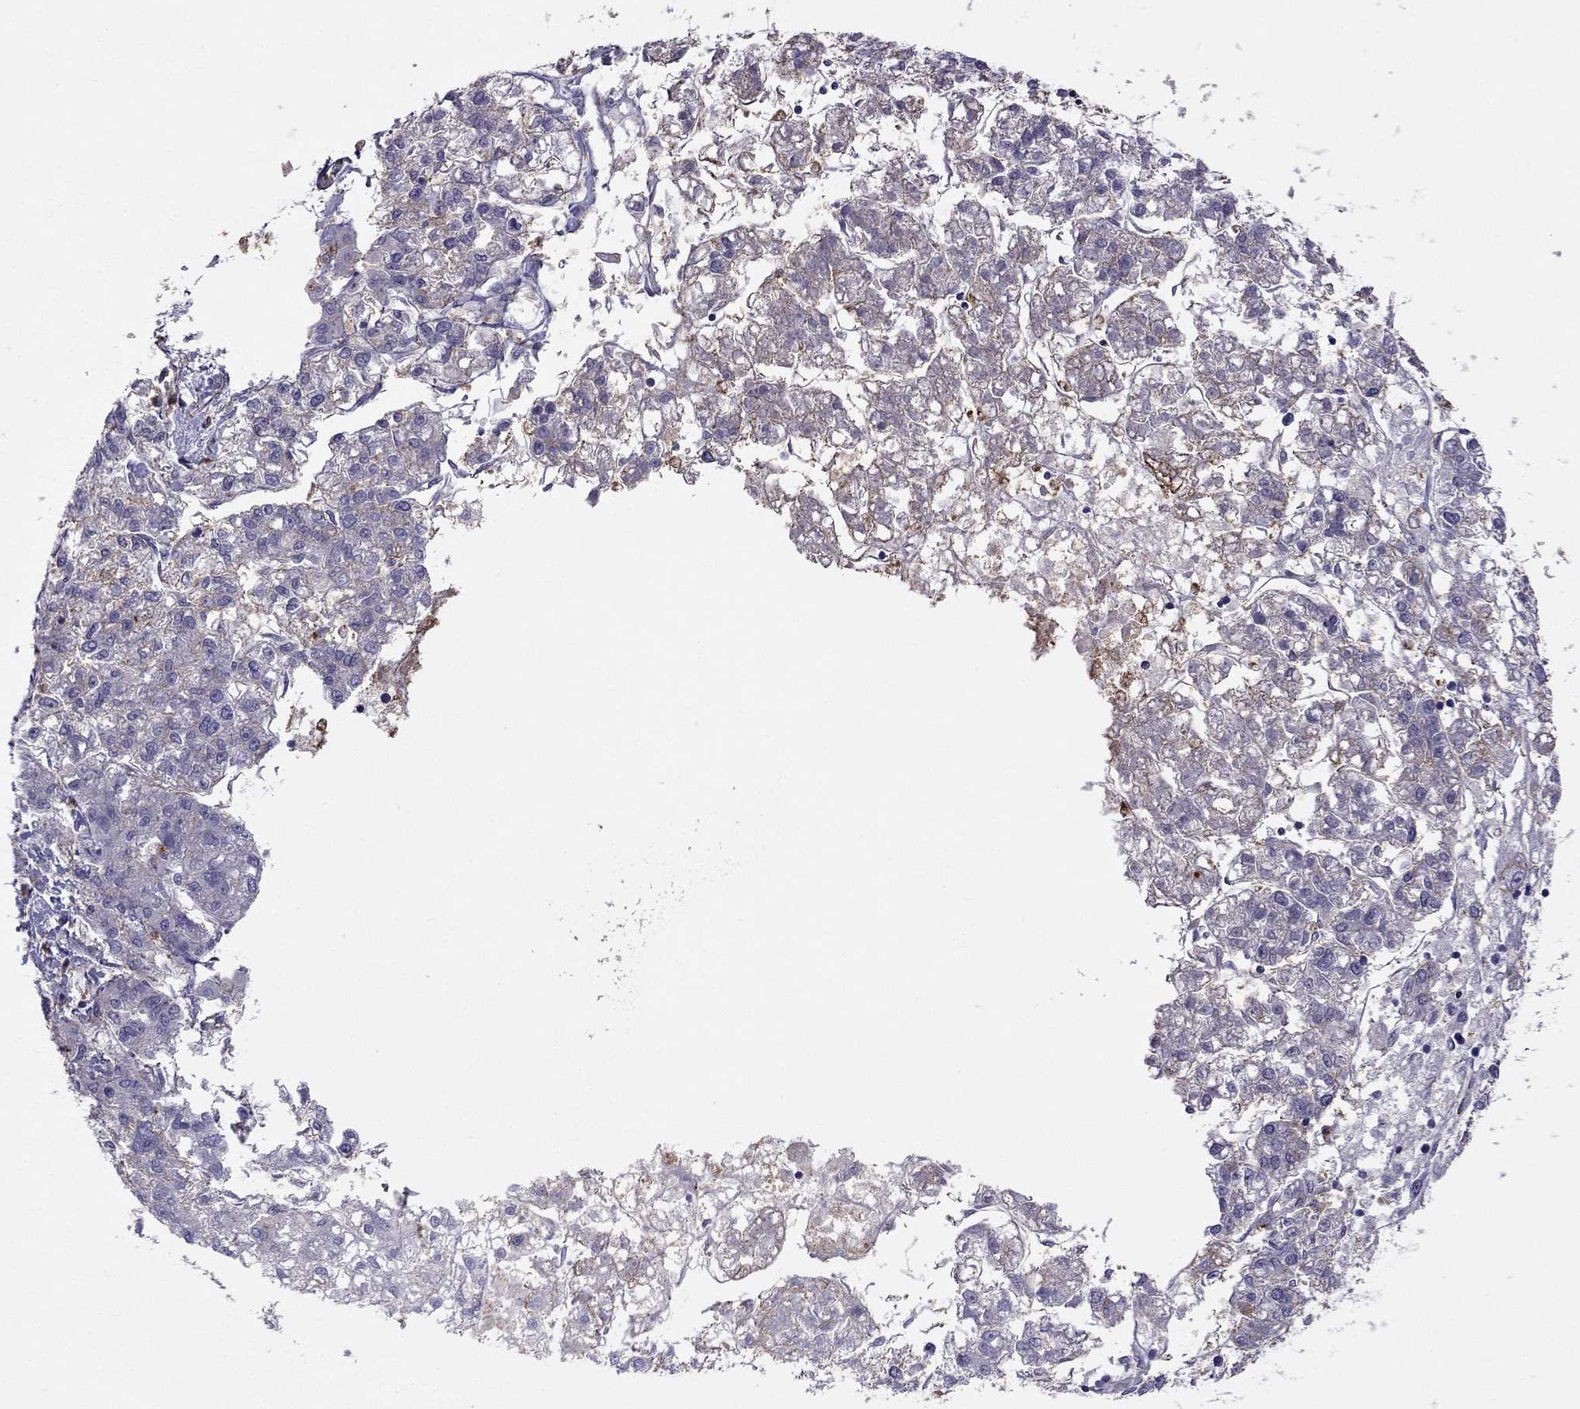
{"staining": {"intensity": "negative", "quantity": "none", "location": "none"}, "tissue": "liver cancer", "cell_type": "Tumor cells", "image_type": "cancer", "snomed": [{"axis": "morphology", "description": "Carcinoma, Hepatocellular, NOS"}, {"axis": "topography", "description": "Liver"}], "caption": "The micrograph displays no staining of tumor cells in liver cancer.", "gene": "STOML3", "patient": {"sex": "male", "age": 56}}